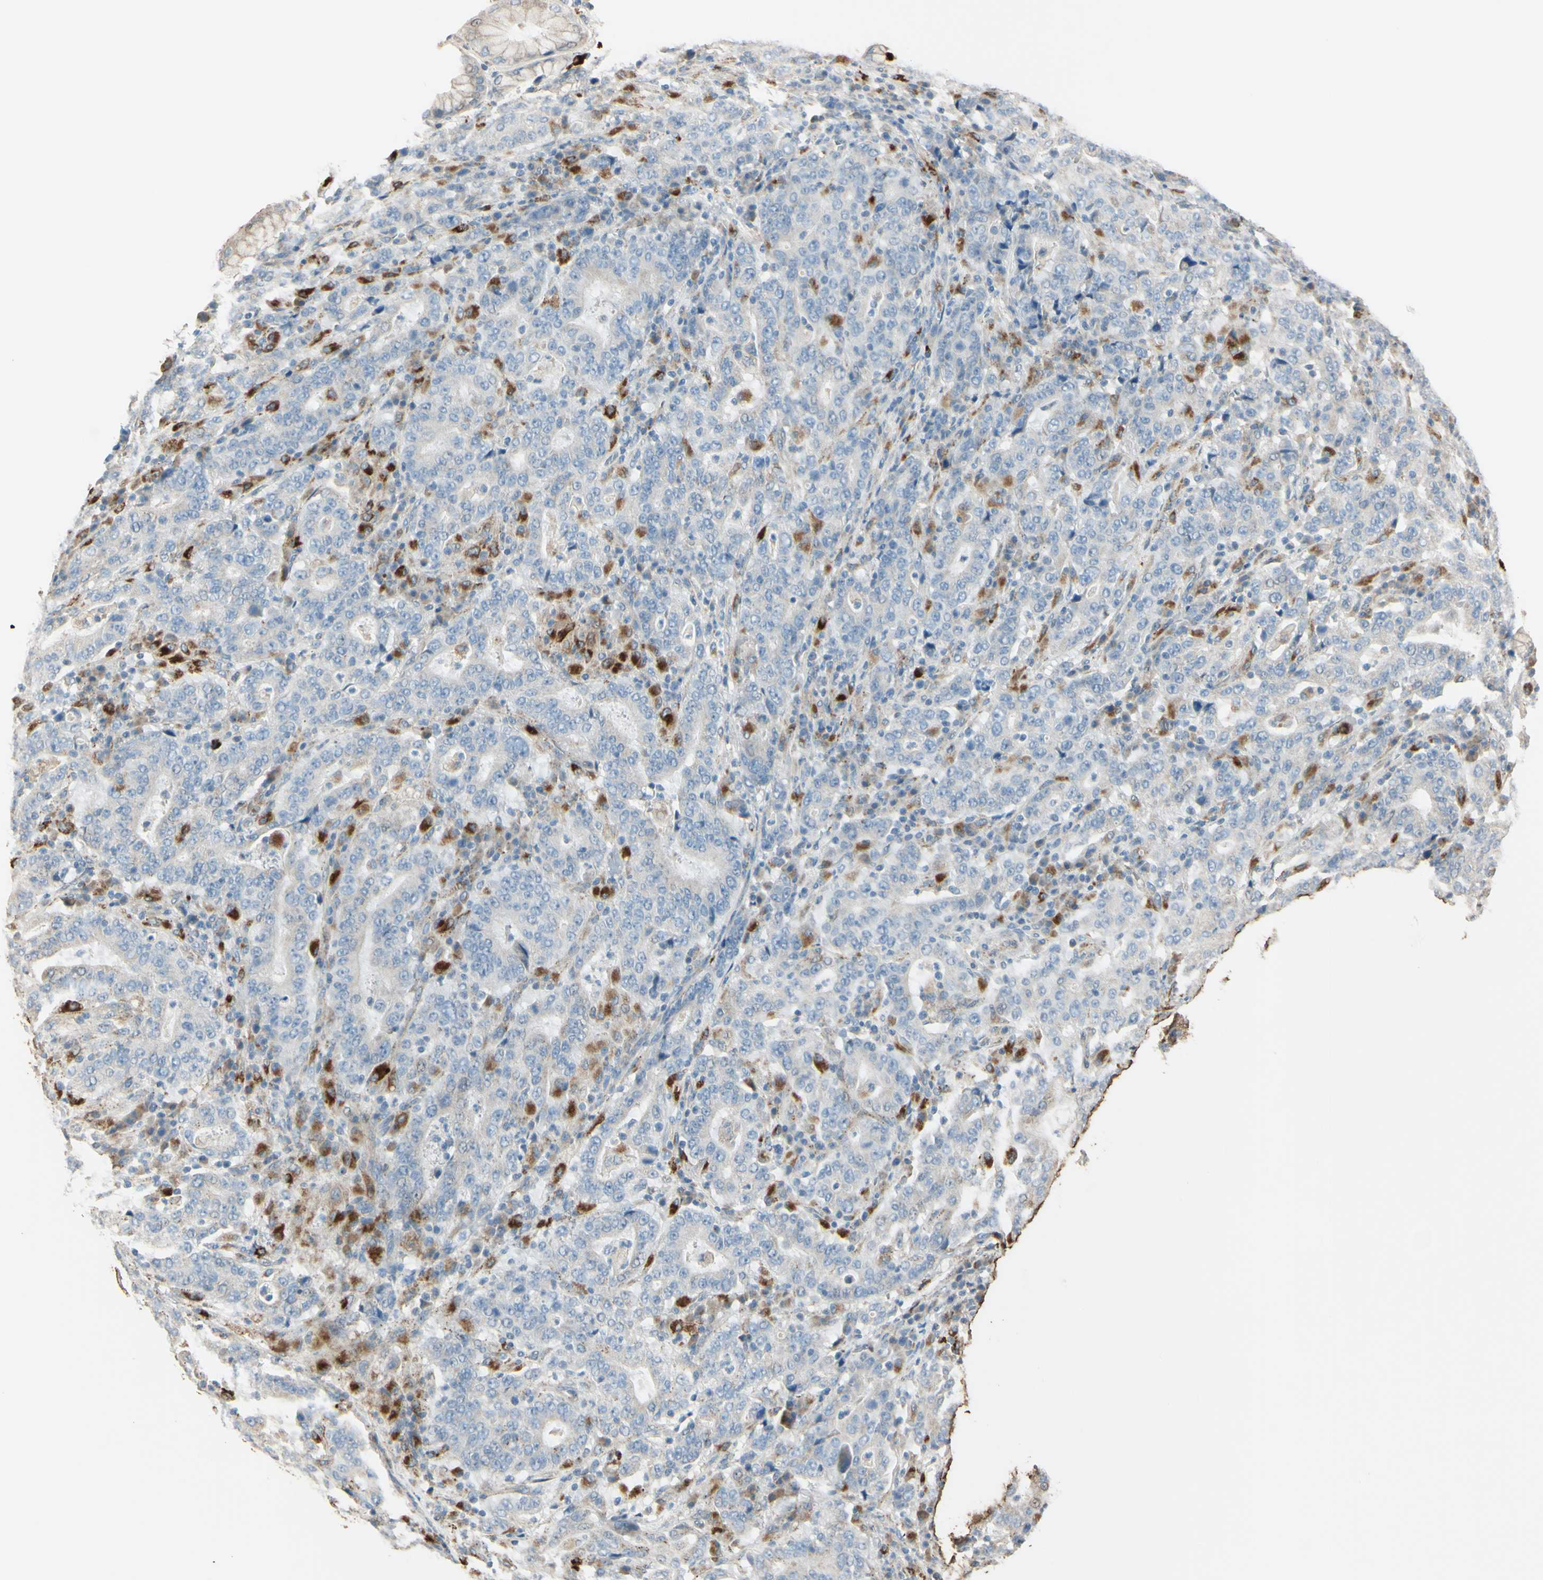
{"staining": {"intensity": "negative", "quantity": "none", "location": "none"}, "tissue": "stomach cancer", "cell_type": "Tumor cells", "image_type": "cancer", "snomed": [{"axis": "morphology", "description": "Normal tissue, NOS"}, {"axis": "morphology", "description": "Adenocarcinoma, NOS"}, {"axis": "topography", "description": "Stomach, upper"}, {"axis": "topography", "description": "Stomach"}], "caption": "Protein analysis of adenocarcinoma (stomach) shows no significant staining in tumor cells.", "gene": "ANGPTL1", "patient": {"sex": "male", "age": 59}}